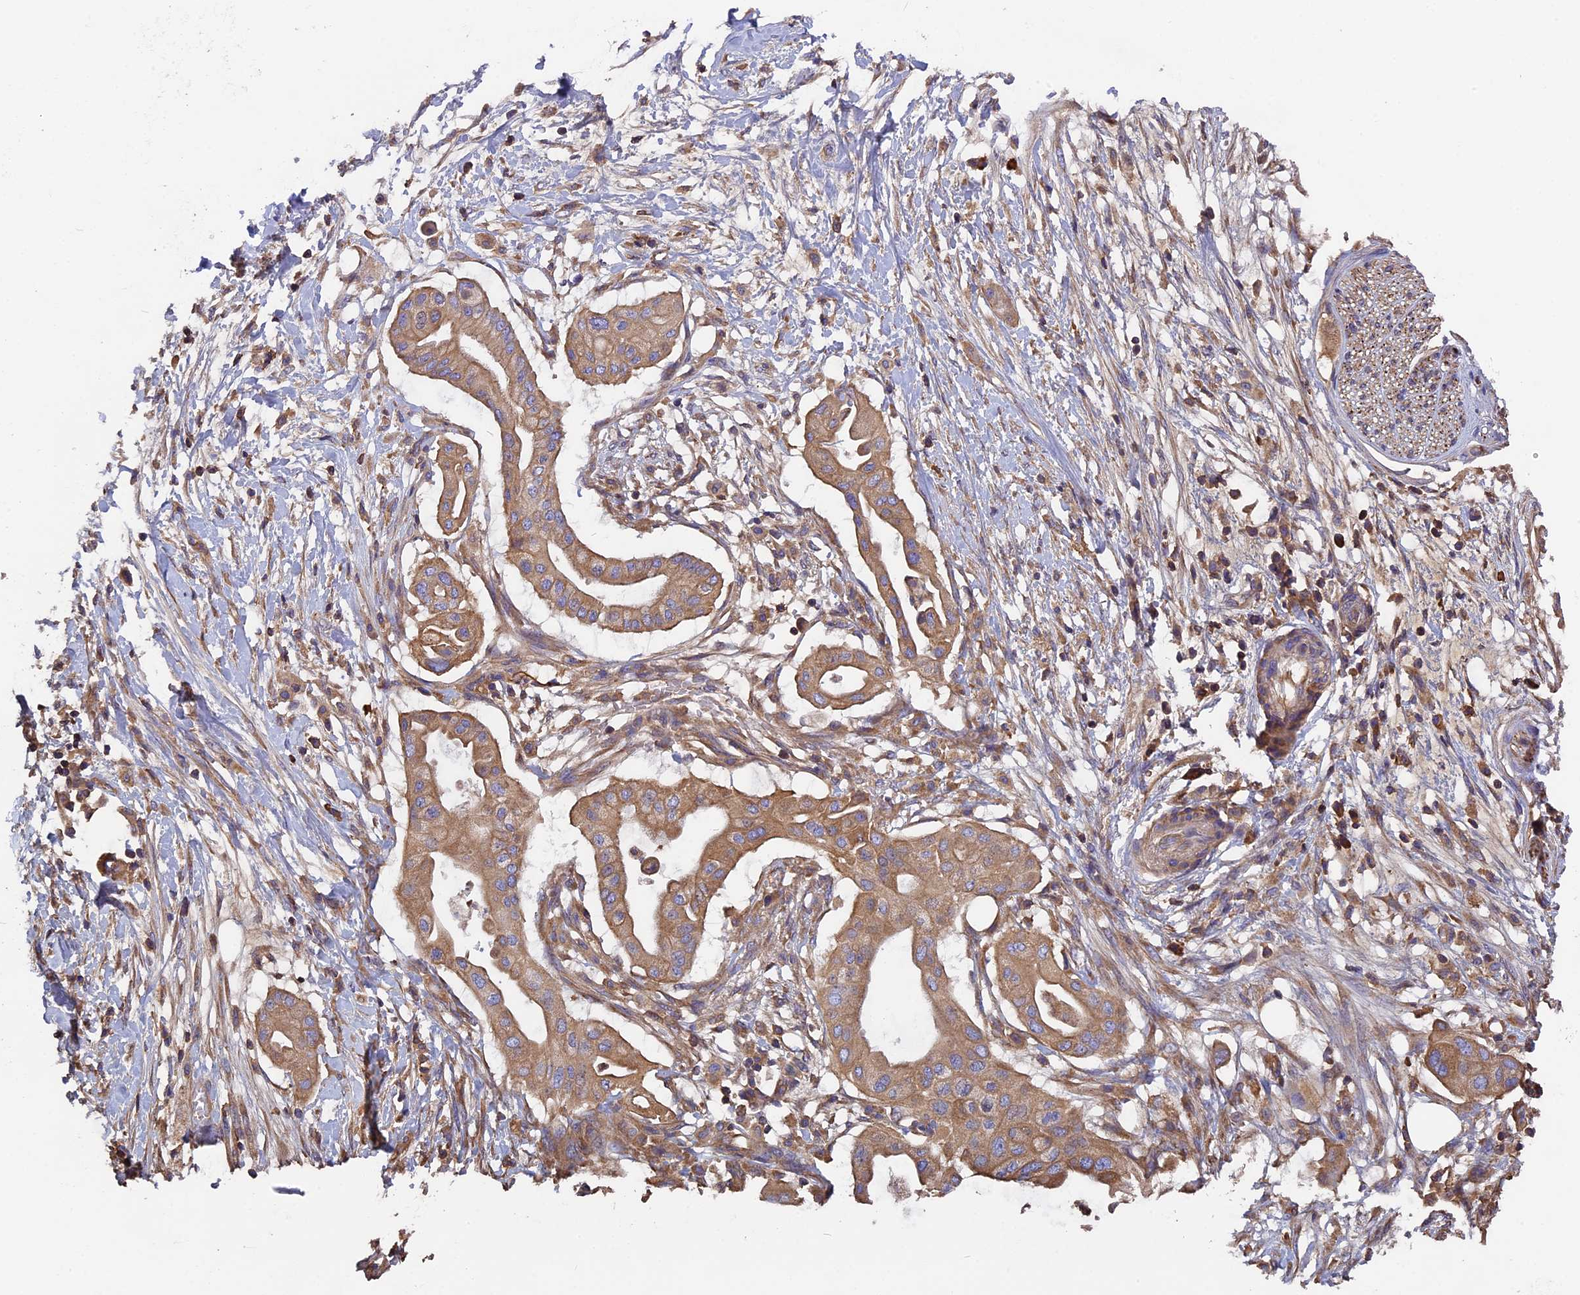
{"staining": {"intensity": "moderate", "quantity": ">75%", "location": "cytoplasmic/membranous"}, "tissue": "pancreatic cancer", "cell_type": "Tumor cells", "image_type": "cancer", "snomed": [{"axis": "morphology", "description": "Adenocarcinoma, NOS"}, {"axis": "topography", "description": "Pancreas"}], "caption": "A brown stain shows moderate cytoplasmic/membranous expression of a protein in human pancreatic adenocarcinoma tumor cells.", "gene": "CCDC153", "patient": {"sex": "male", "age": 68}}